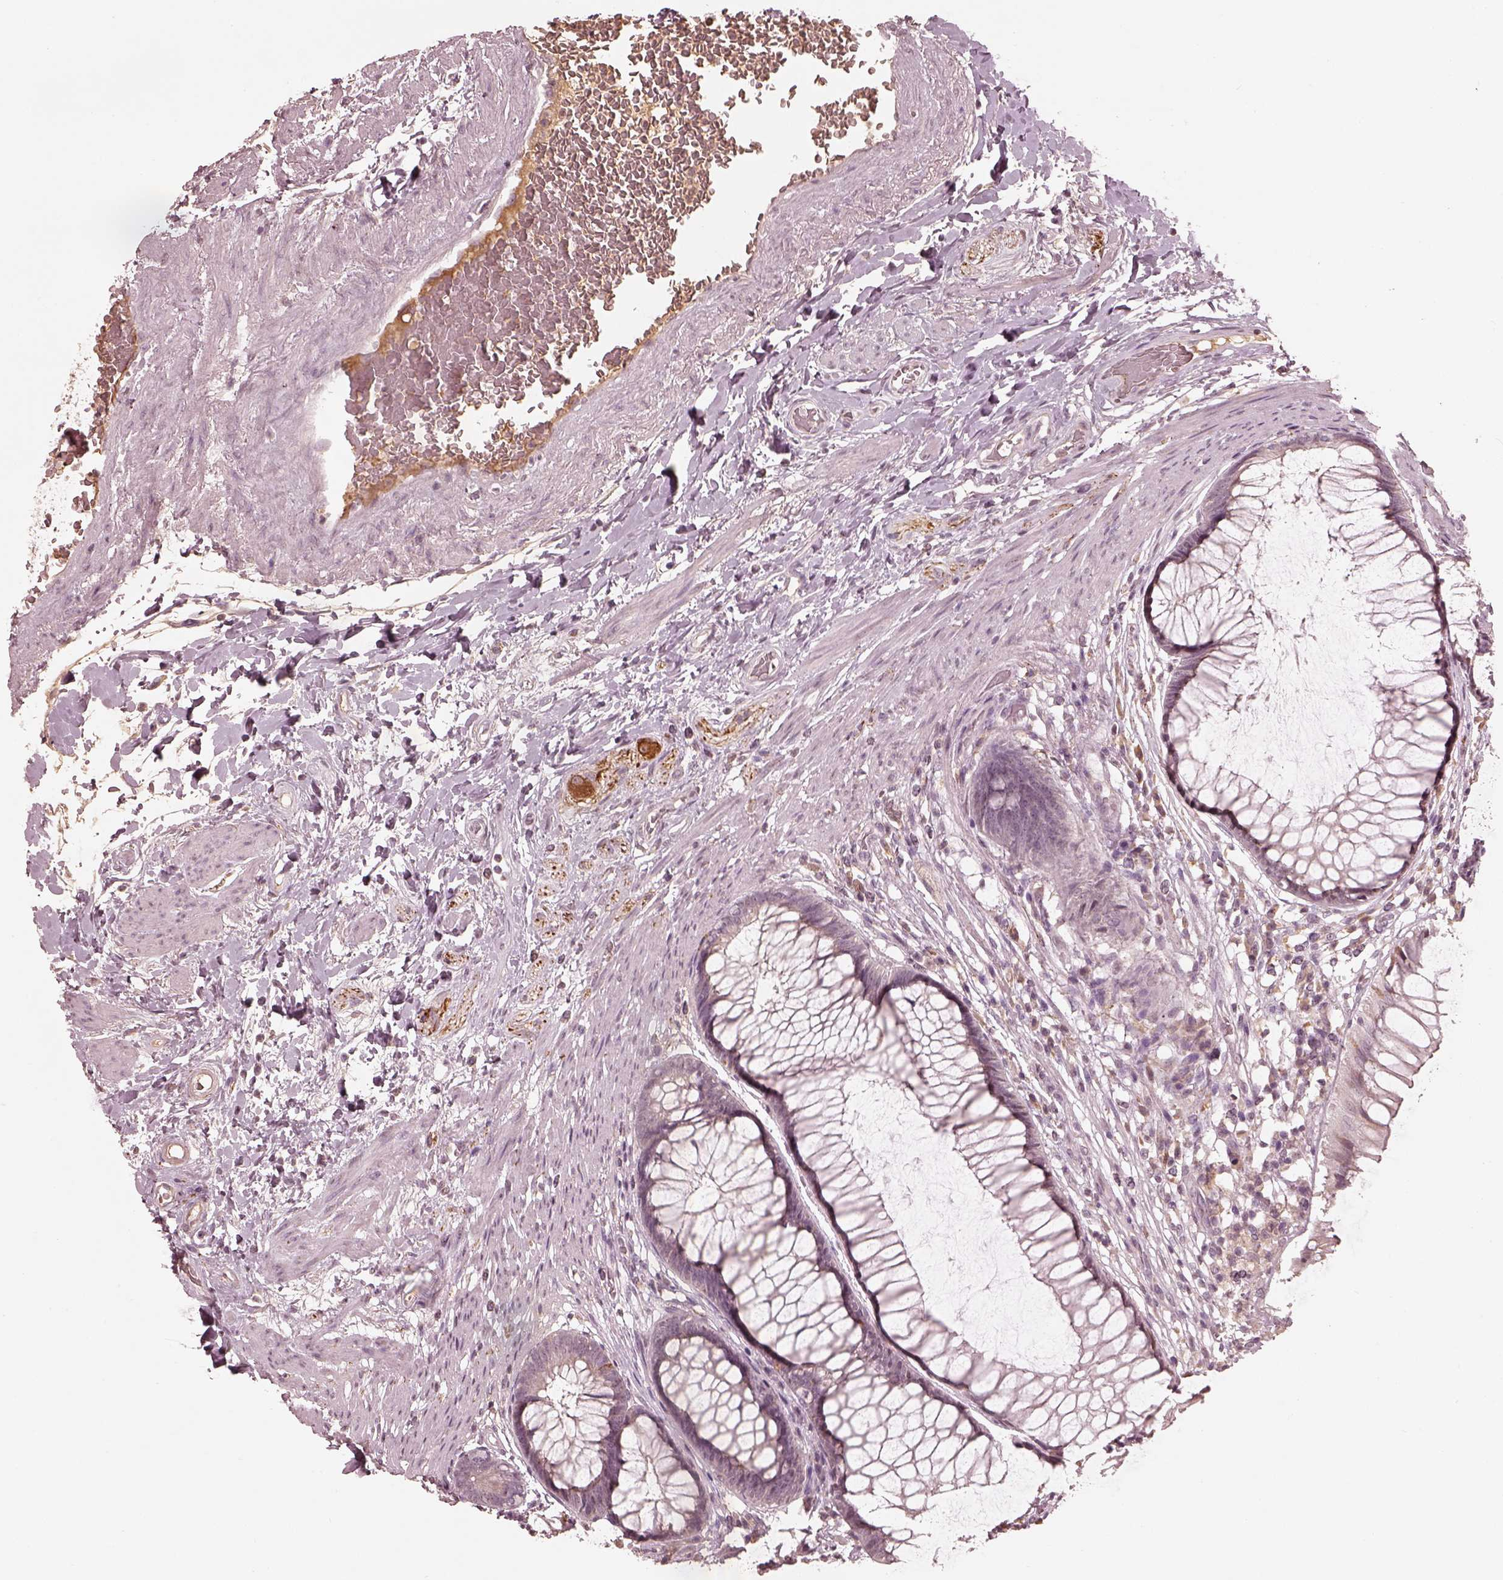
{"staining": {"intensity": "negative", "quantity": "none", "location": "none"}, "tissue": "rectum", "cell_type": "Glandular cells", "image_type": "normal", "snomed": [{"axis": "morphology", "description": "Normal tissue, NOS"}, {"axis": "topography", "description": "Smooth muscle"}, {"axis": "topography", "description": "Rectum"}], "caption": "Immunohistochemistry (IHC) histopathology image of normal rectum: rectum stained with DAB (3,3'-diaminobenzidine) shows no significant protein positivity in glandular cells.", "gene": "CALR3", "patient": {"sex": "male", "age": 53}}